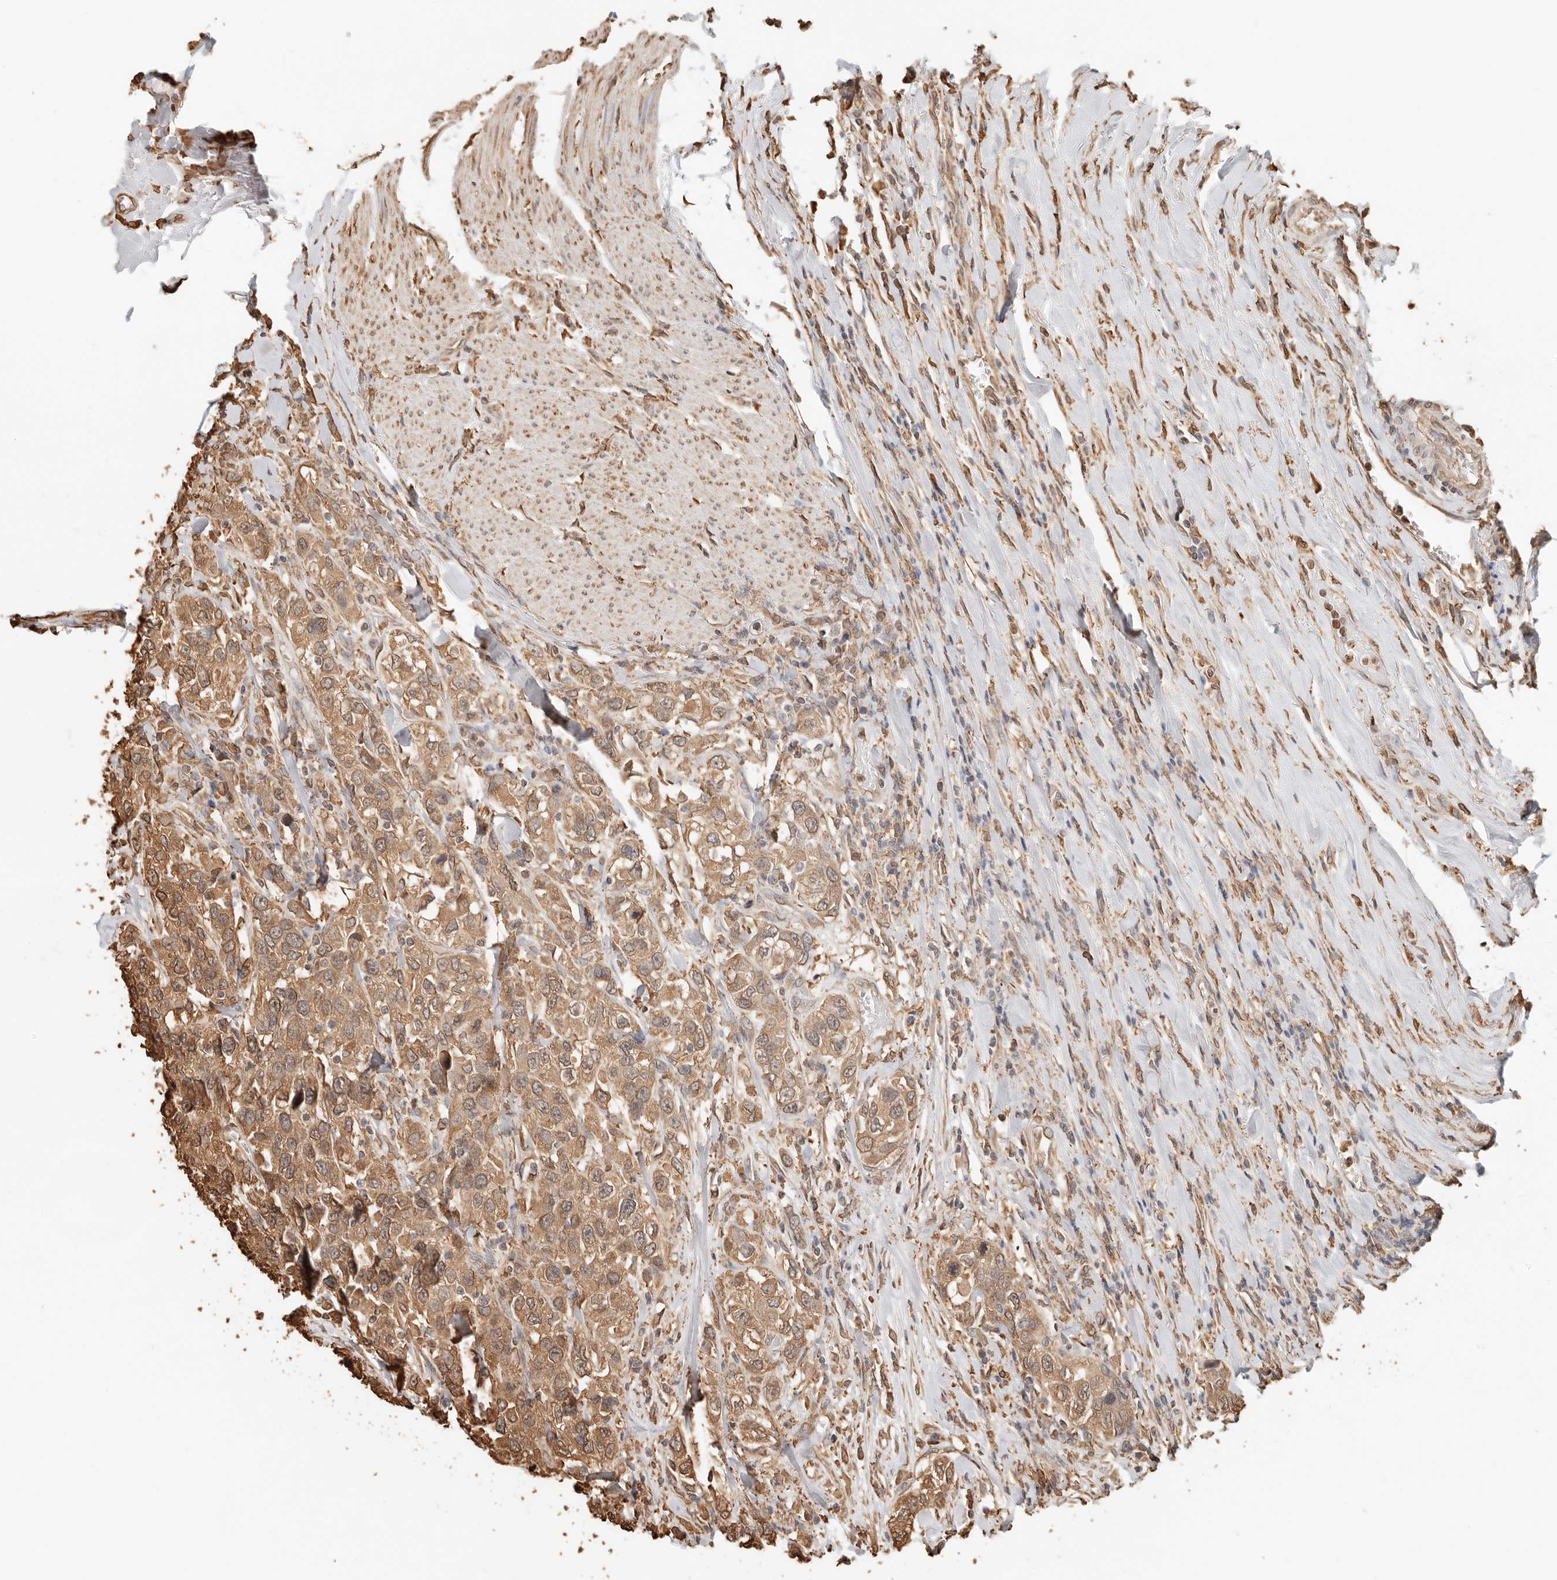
{"staining": {"intensity": "moderate", "quantity": ">75%", "location": "cytoplasmic/membranous"}, "tissue": "urothelial cancer", "cell_type": "Tumor cells", "image_type": "cancer", "snomed": [{"axis": "morphology", "description": "Urothelial carcinoma, High grade"}, {"axis": "topography", "description": "Urinary bladder"}], "caption": "About >75% of tumor cells in human urothelial cancer demonstrate moderate cytoplasmic/membranous protein positivity as visualized by brown immunohistochemical staining.", "gene": "ARHGEF10L", "patient": {"sex": "female", "age": 80}}